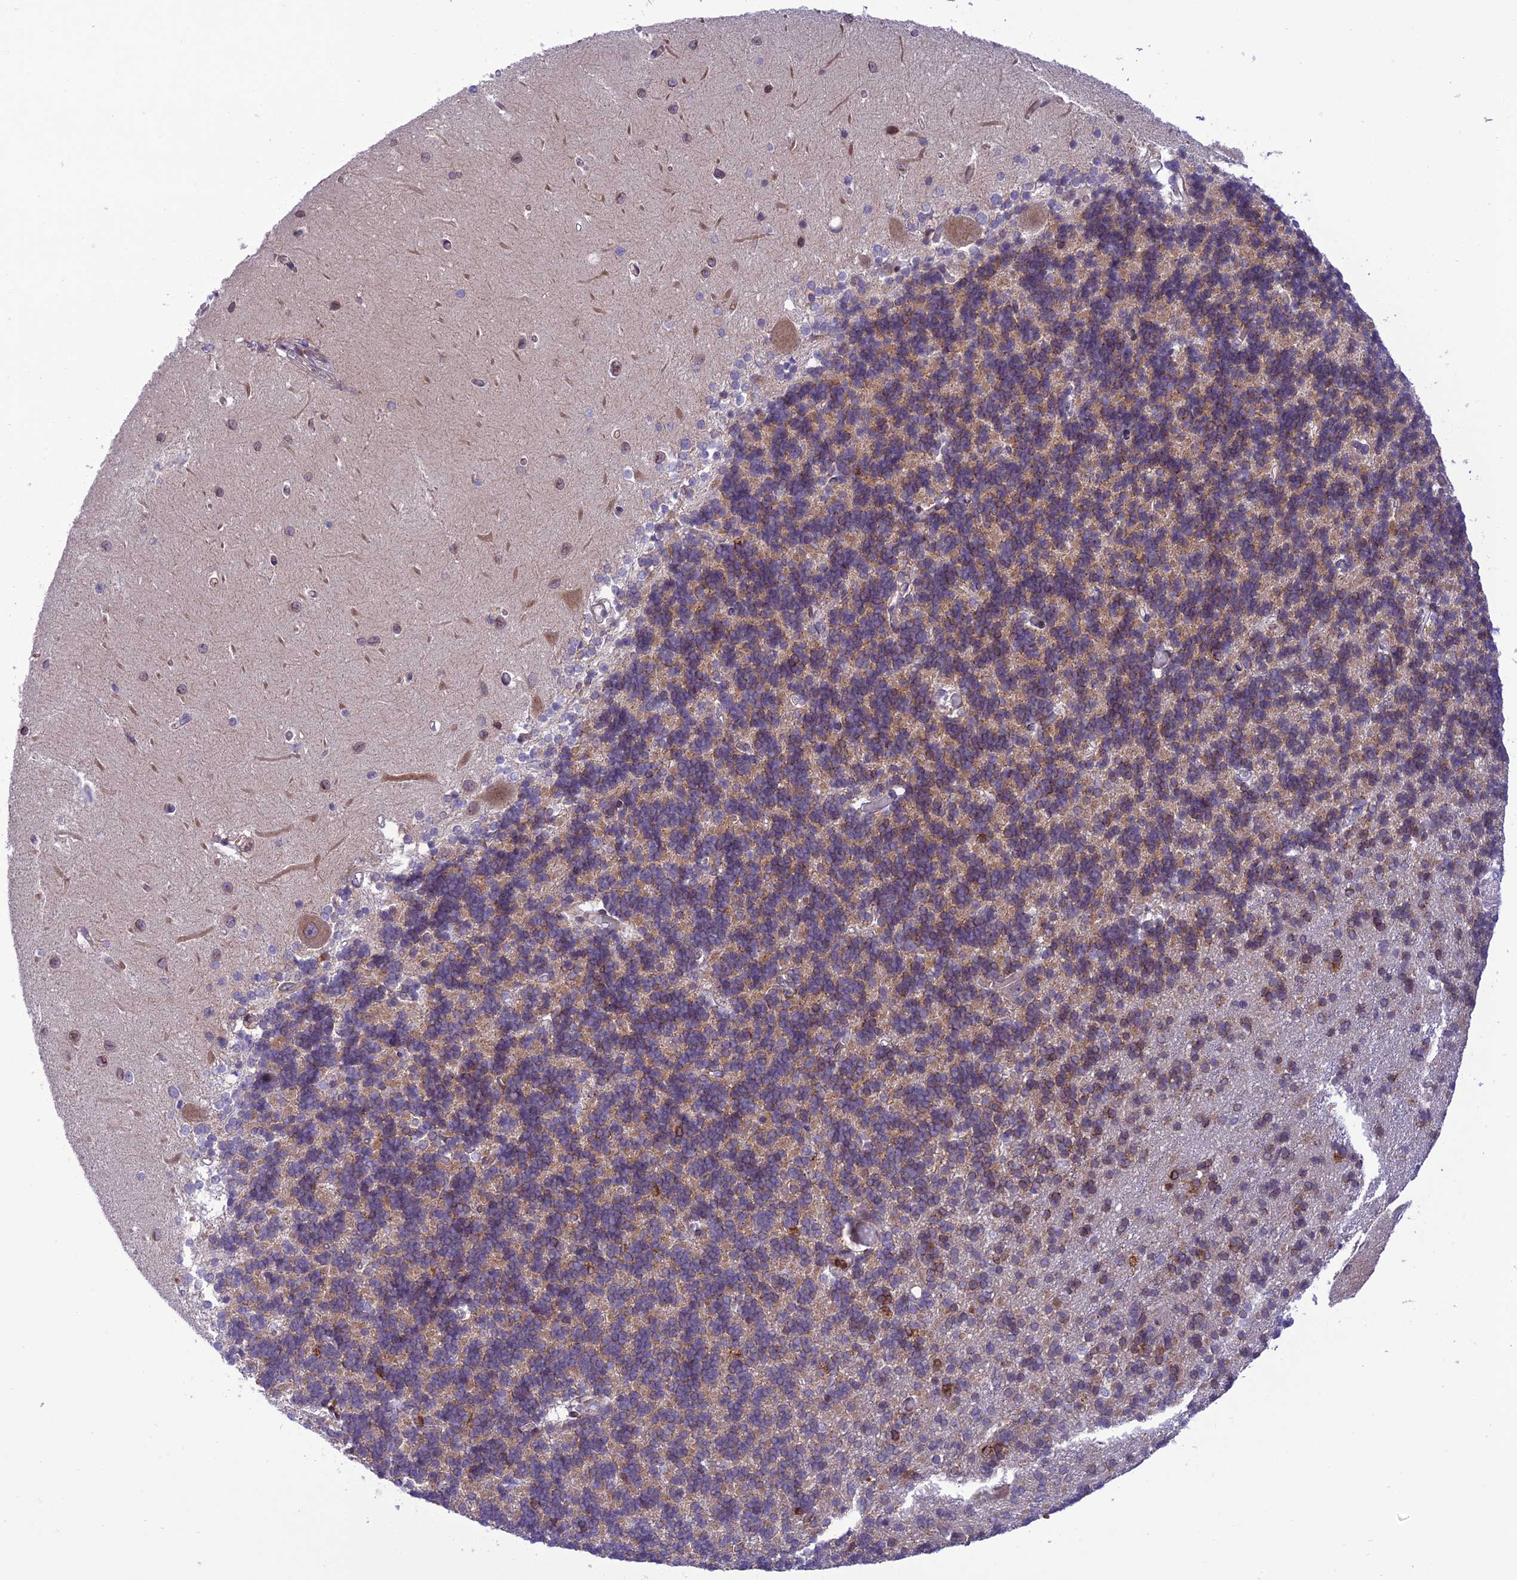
{"staining": {"intensity": "moderate", "quantity": ">75%", "location": "cytoplasmic/membranous"}, "tissue": "cerebellum", "cell_type": "Cells in granular layer", "image_type": "normal", "snomed": [{"axis": "morphology", "description": "Normal tissue, NOS"}, {"axis": "topography", "description": "Cerebellum"}], "caption": "DAB immunohistochemical staining of normal cerebellum demonstrates moderate cytoplasmic/membranous protein staining in about >75% of cells in granular layer.", "gene": "JMY", "patient": {"sex": "male", "age": 37}}